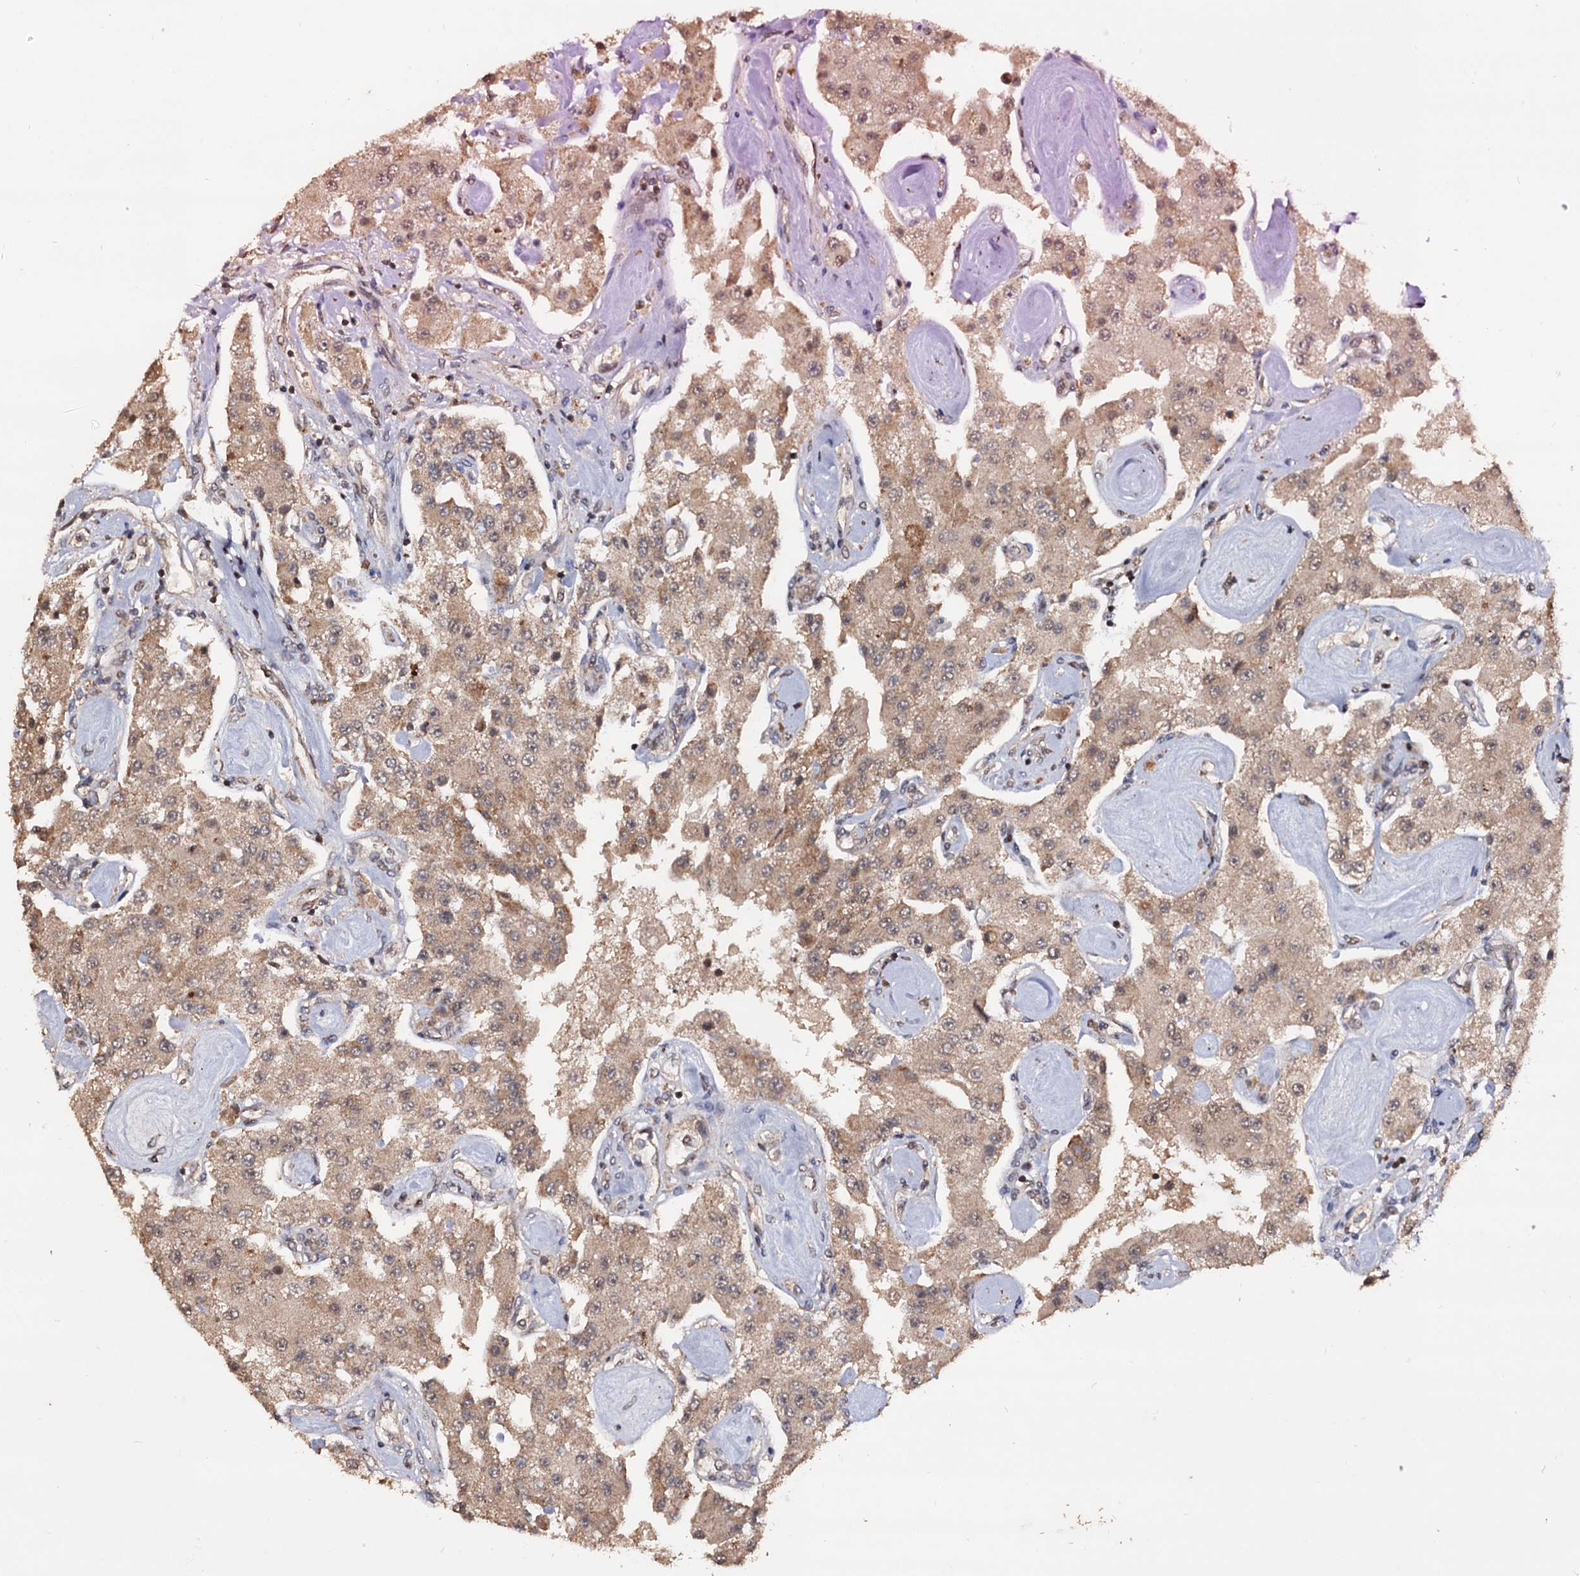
{"staining": {"intensity": "moderate", "quantity": ">75%", "location": "cytoplasmic/membranous"}, "tissue": "carcinoid", "cell_type": "Tumor cells", "image_type": "cancer", "snomed": [{"axis": "morphology", "description": "Carcinoid, malignant, NOS"}, {"axis": "topography", "description": "Pancreas"}], "caption": "This is a photomicrograph of IHC staining of carcinoid (malignant), which shows moderate expression in the cytoplasmic/membranous of tumor cells.", "gene": "KLF5", "patient": {"sex": "male", "age": 41}}